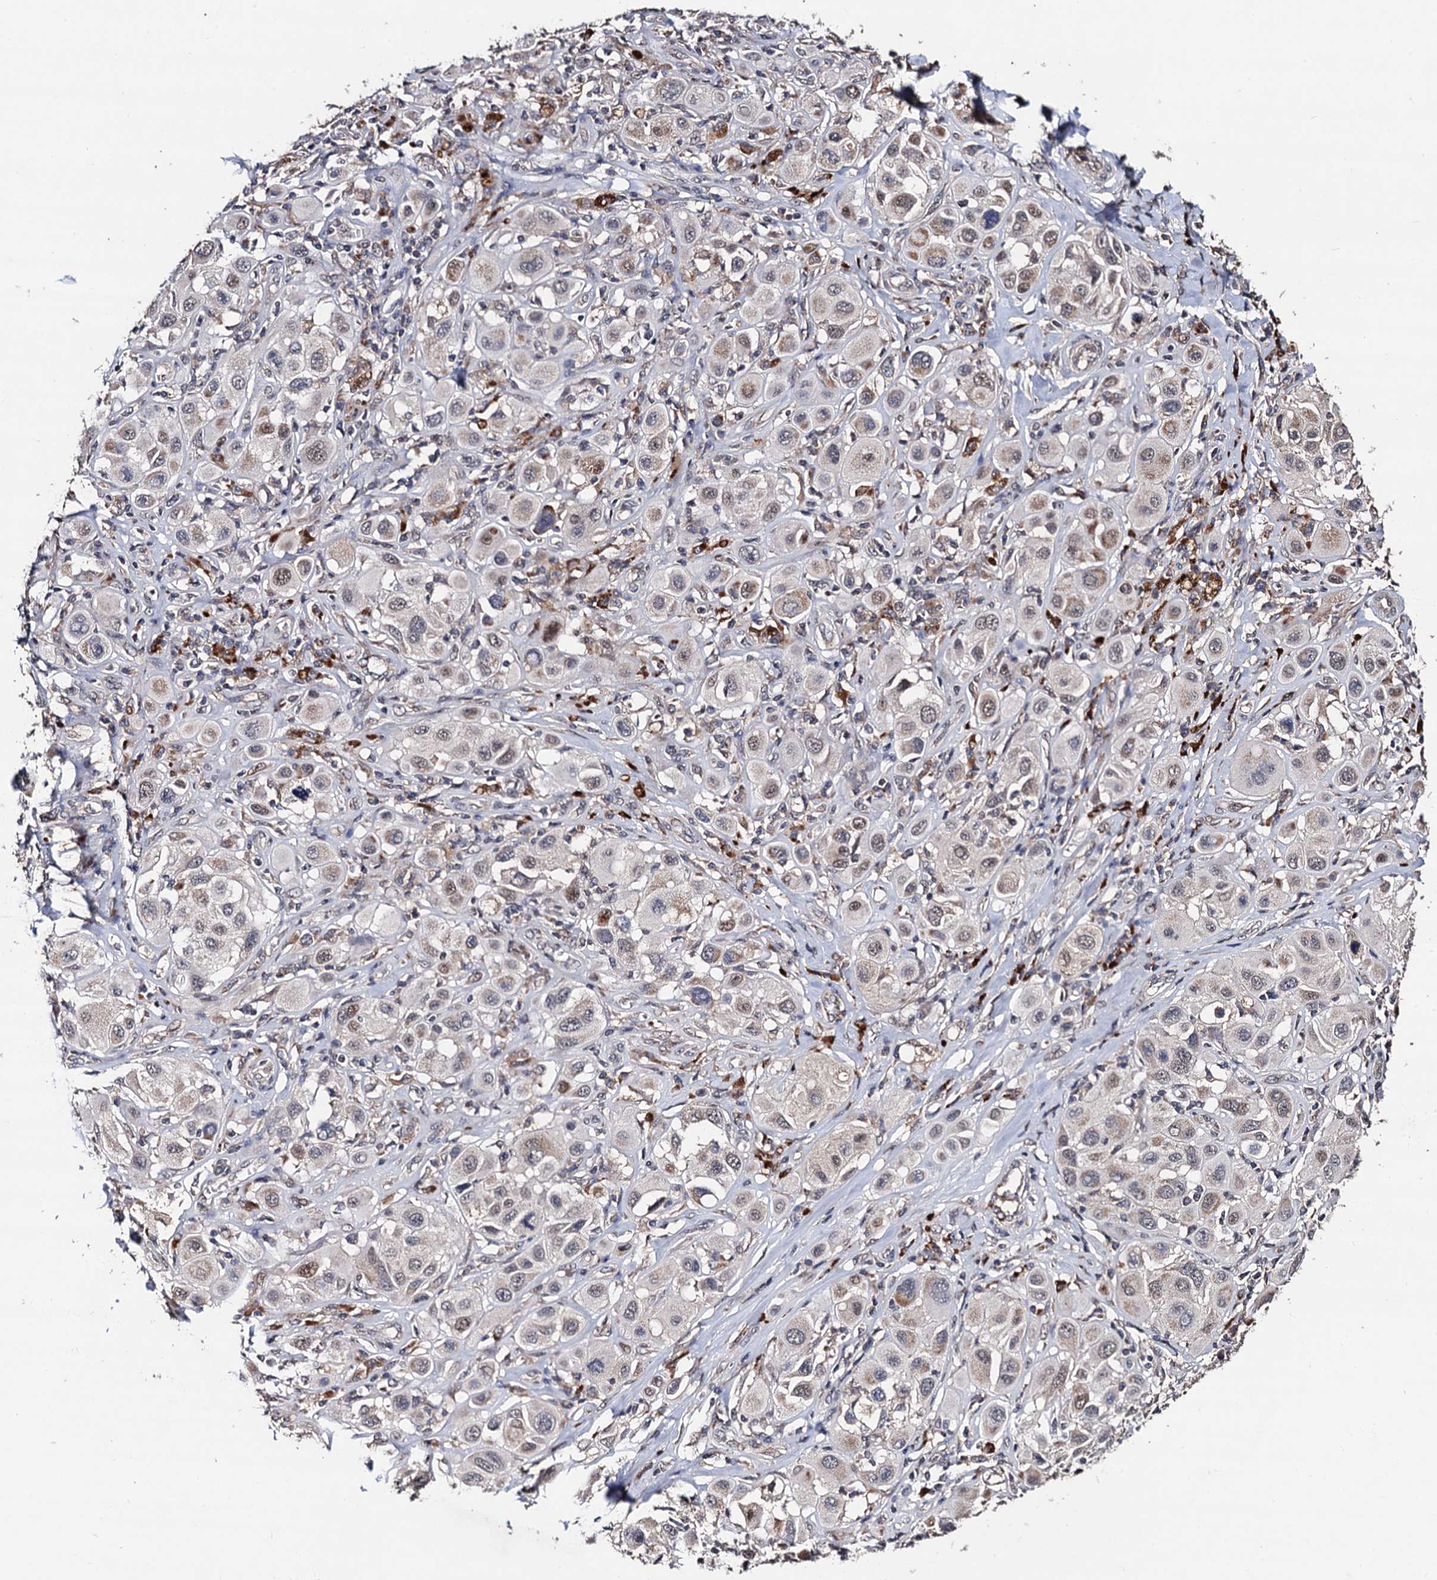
{"staining": {"intensity": "weak", "quantity": "<25%", "location": "cytoplasmic/membranous,nuclear"}, "tissue": "melanoma", "cell_type": "Tumor cells", "image_type": "cancer", "snomed": [{"axis": "morphology", "description": "Malignant melanoma, Metastatic site"}, {"axis": "topography", "description": "Skin"}], "caption": "This is an immunohistochemistry (IHC) micrograph of malignant melanoma (metastatic site). There is no staining in tumor cells.", "gene": "PPTC7", "patient": {"sex": "male", "age": 41}}